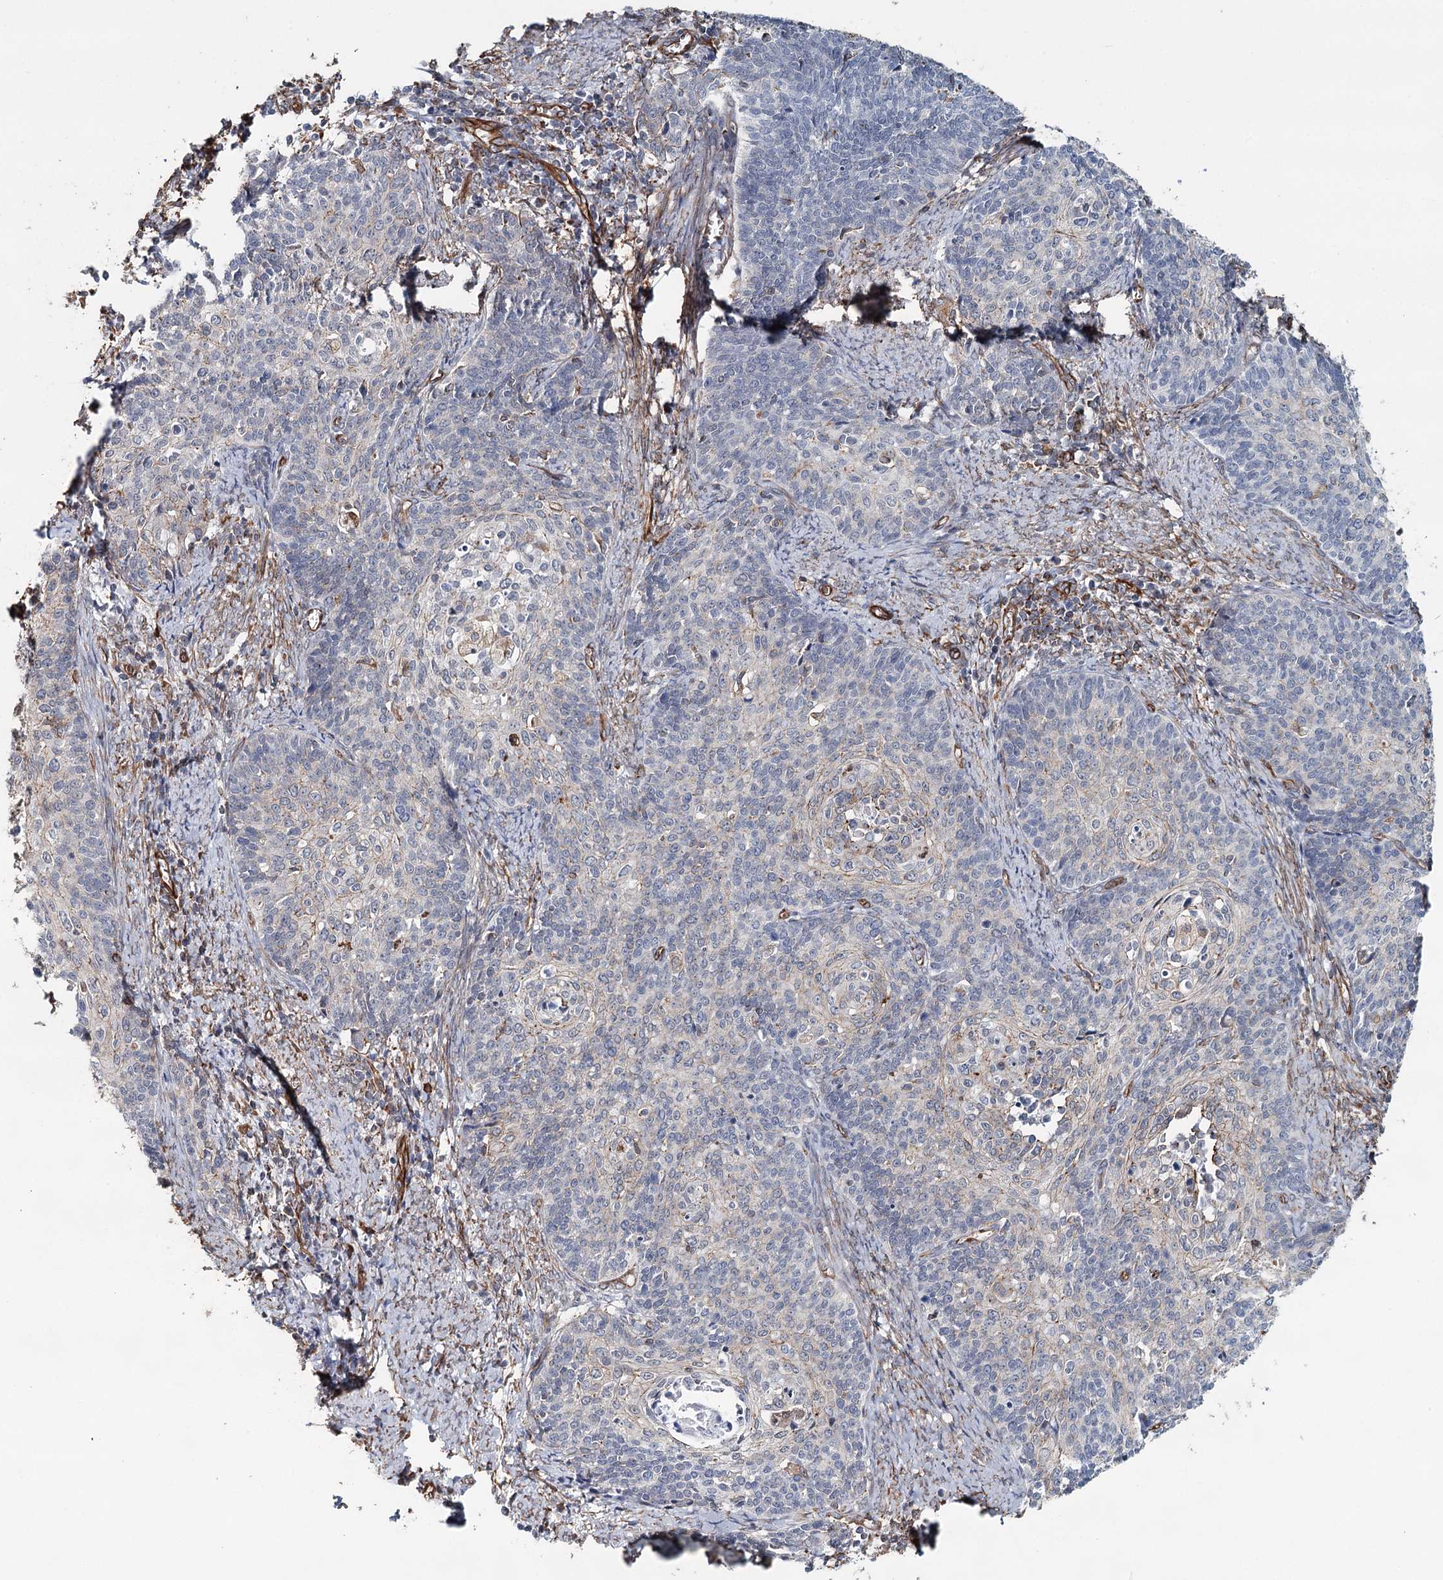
{"staining": {"intensity": "negative", "quantity": "none", "location": "none"}, "tissue": "cervical cancer", "cell_type": "Tumor cells", "image_type": "cancer", "snomed": [{"axis": "morphology", "description": "Squamous cell carcinoma, NOS"}, {"axis": "topography", "description": "Cervix"}], "caption": "Immunohistochemical staining of human cervical cancer (squamous cell carcinoma) displays no significant staining in tumor cells.", "gene": "SYNPO", "patient": {"sex": "female", "age": 39}}